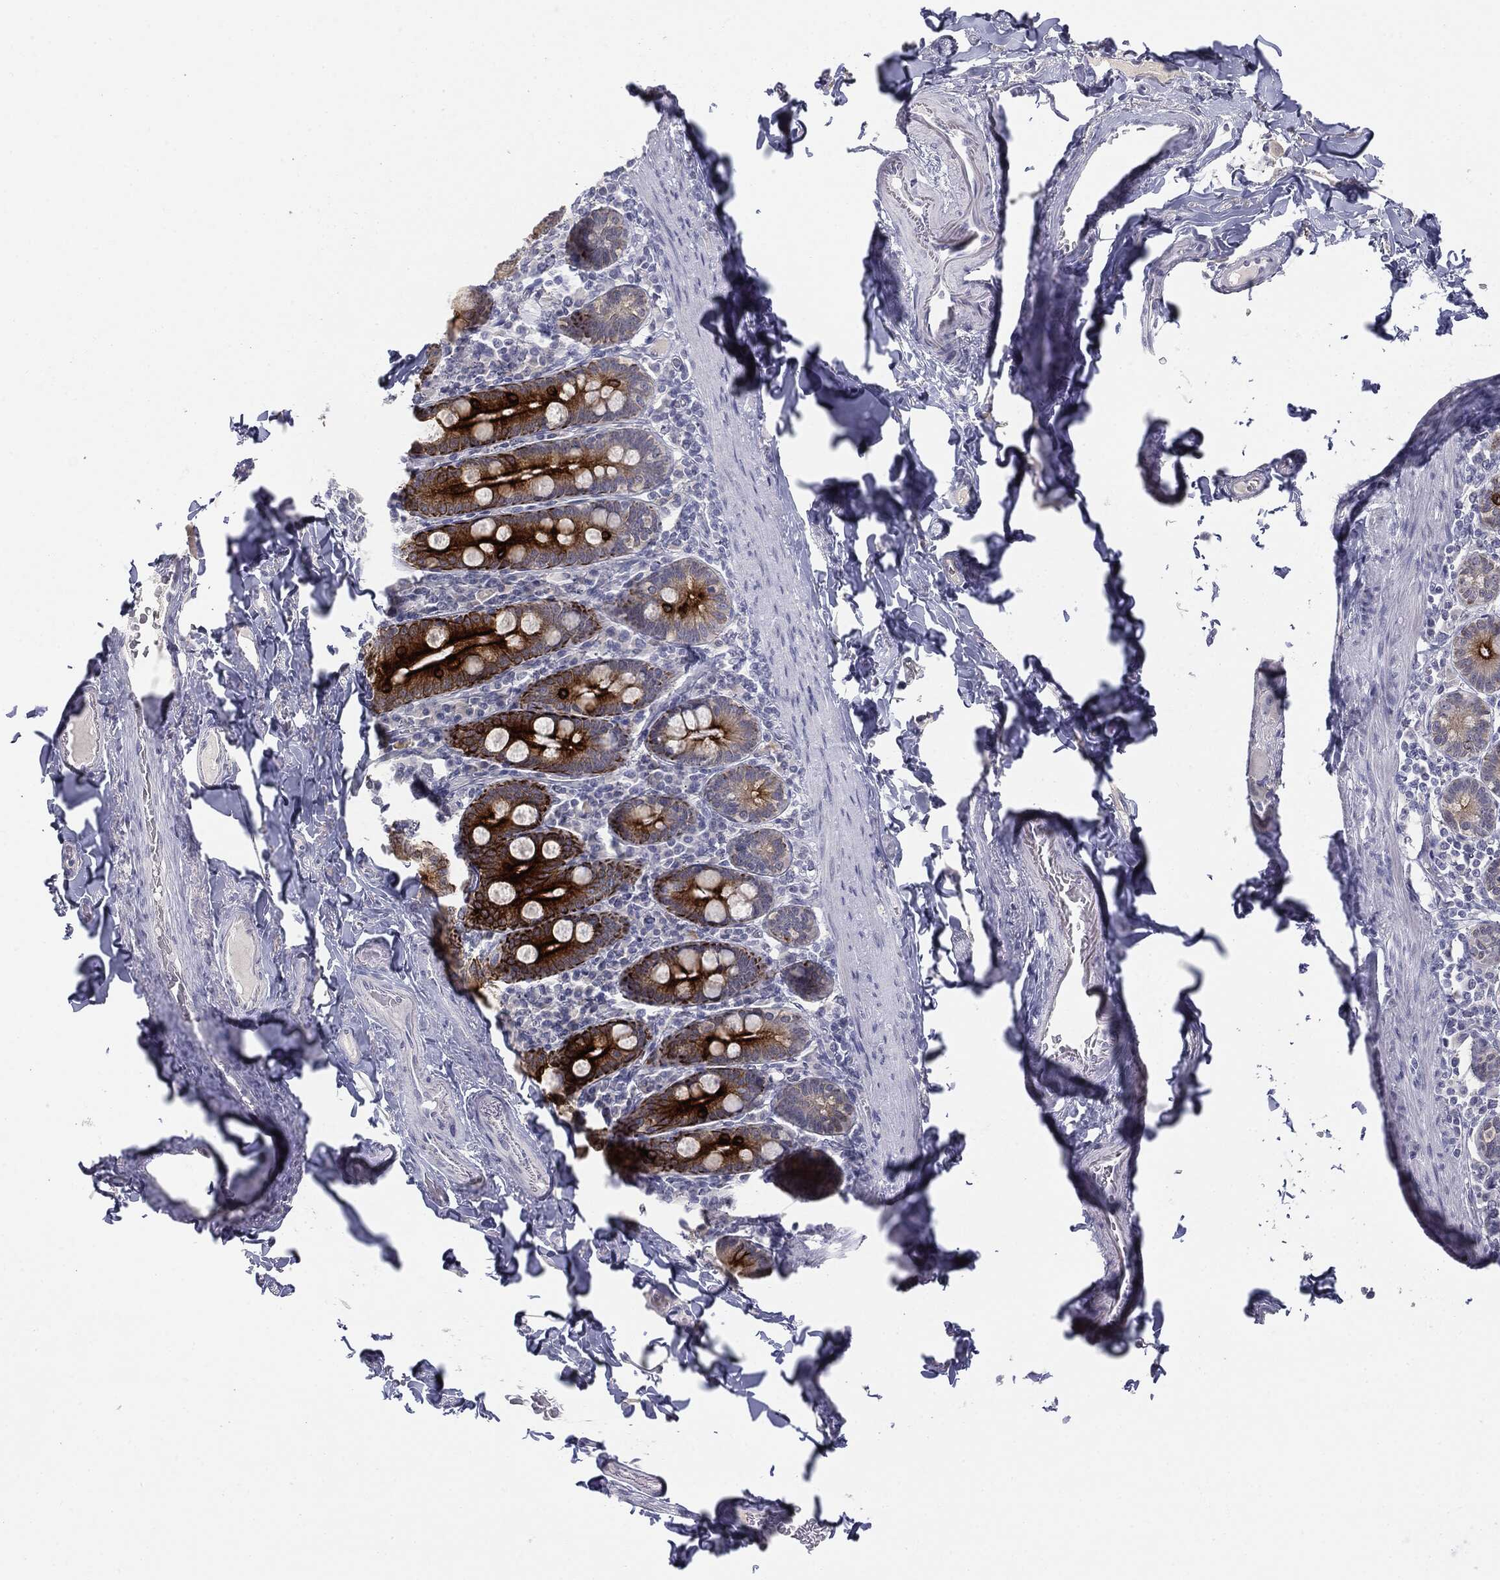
{"staining": {"intensity": "negative", "quantity": "none", "location": "none"}, "tissue": "adipose tissue", "cell_type": "Adipocytes", "image_type": "normal", "snomed": [{"axis": "morphology", "description": "Normal tissue, NOS"}, {"axis": "topography", "description": "Smooth muscle"}, {"axis": "topography", "description": "Duodenum"}, {"axis": "topography", "description": "Peripheral nerve tissue"}], "caption": "Immunohistochemistry (IHC) micrograph of benign adipose tissue stained for a protein (brown), which shows no staining in adipocytes.", "gene": "MUC1", "patient": {"sex": "female", "age": 61}}